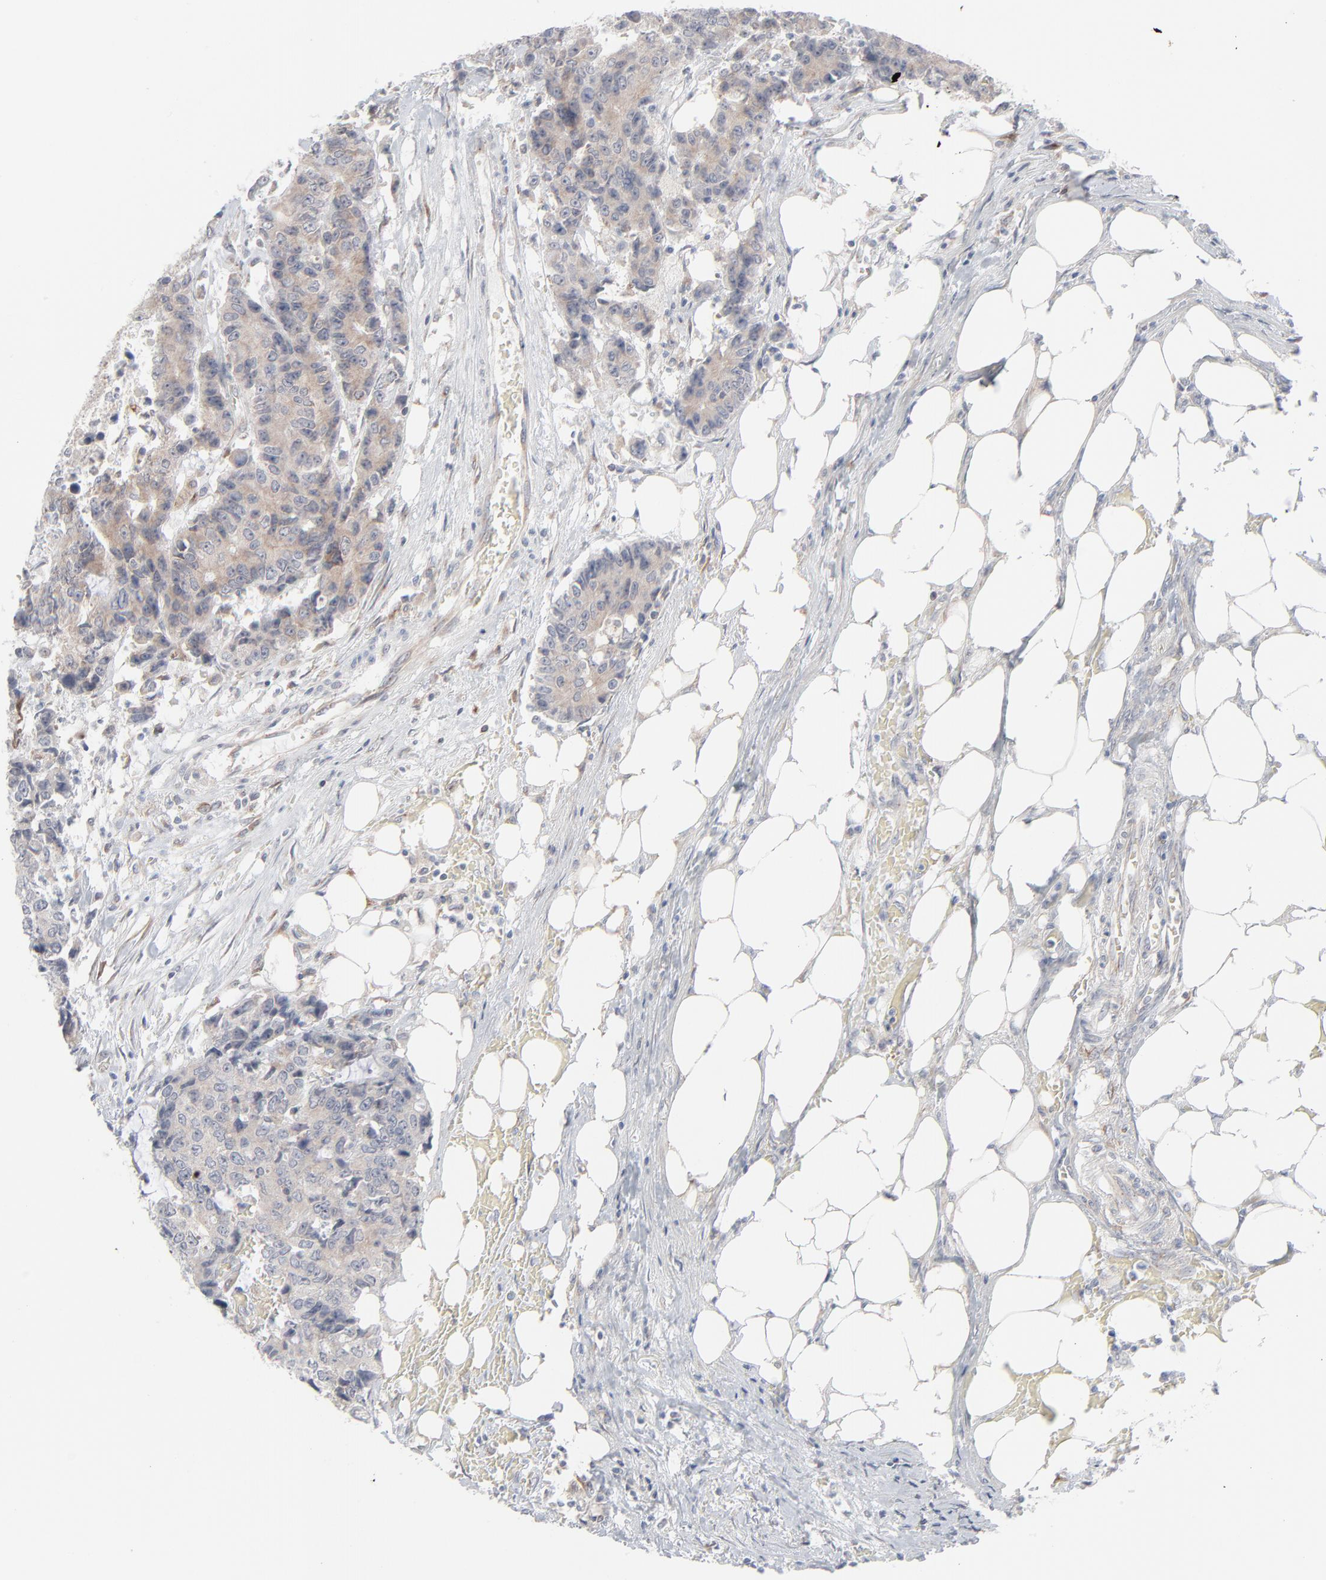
{"staining": {"intensity": "weak", "quantity": ">75%", "location": "cytoplasmic/membranous"}, "tissue": "colorectal cancer", "cell_type": "Tumor cells", "image_type": "cancer", "snomed": [{"axis": "morphology", "description": "Adenocarcinoma, NOS"}, {"axis": "topography", "description": "Colon"}], "caption": "The immunohistochemical stain shows weak cytoplasmic/membranous staining in tumor cells of colorectal cancer (adenocarcinoma) tissue.", "gene": "KDSR", "patient": {"sex": "female", "age": 86}}